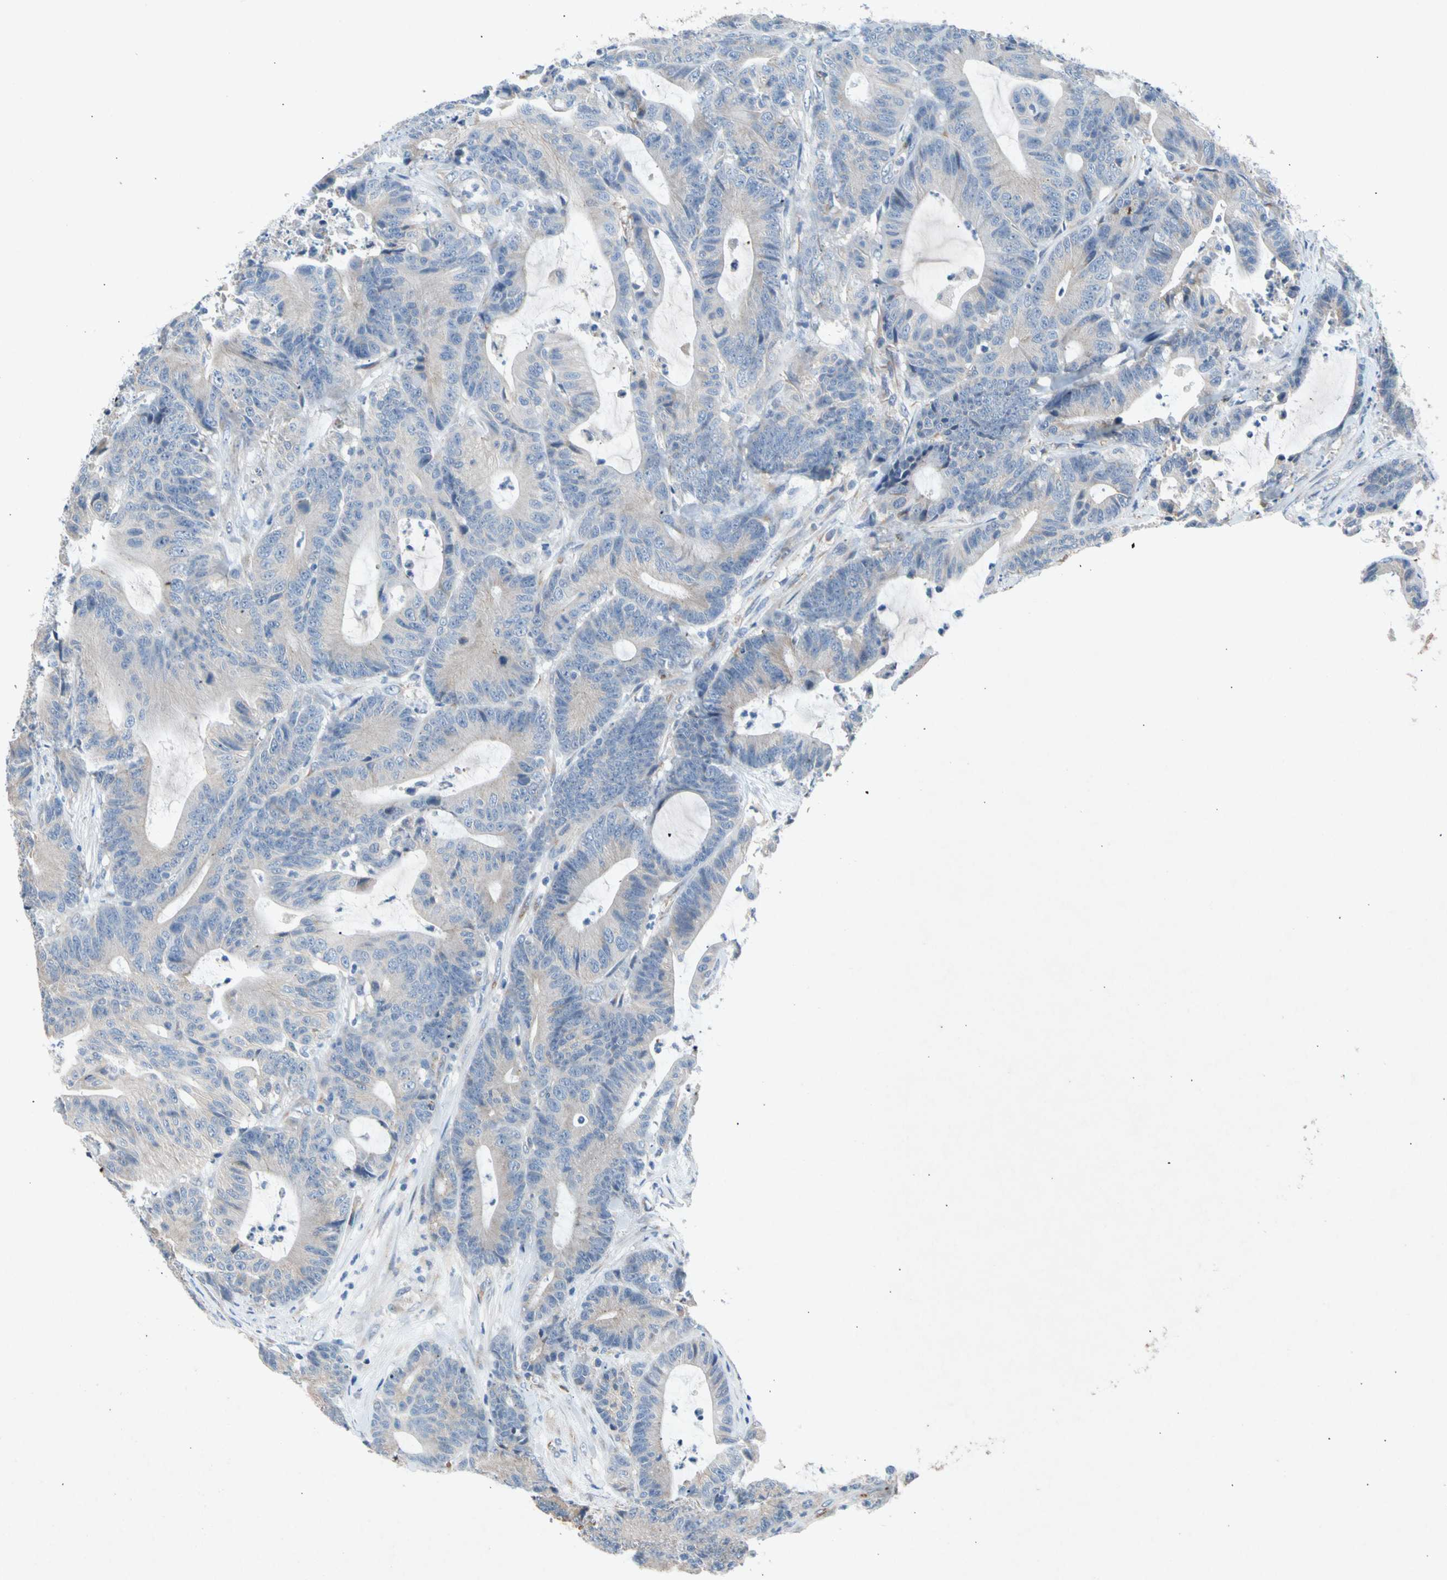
{"staining": {"intensity": "negative", "quantity": "none", "location": "none"}, "tissue": "colorectal cancer", "cell_type": "Tumor cells", "image_type": "cancer", "snomed": [{"axis": "morphology", "description": "Adenocarcinoma, NOS"}, {"axis": "topography", "description": "Colon"}], "caption": "Immunohistochemistry photomicrograph of colorectal adenocarcinoma stained for a protein (brown), which displays no positivity in tumor cells. (Brightfield microscopy of DAB IHC at high magnification).", "gene": "GASK1B", "patient": {"sex": "female", "age": 84}}